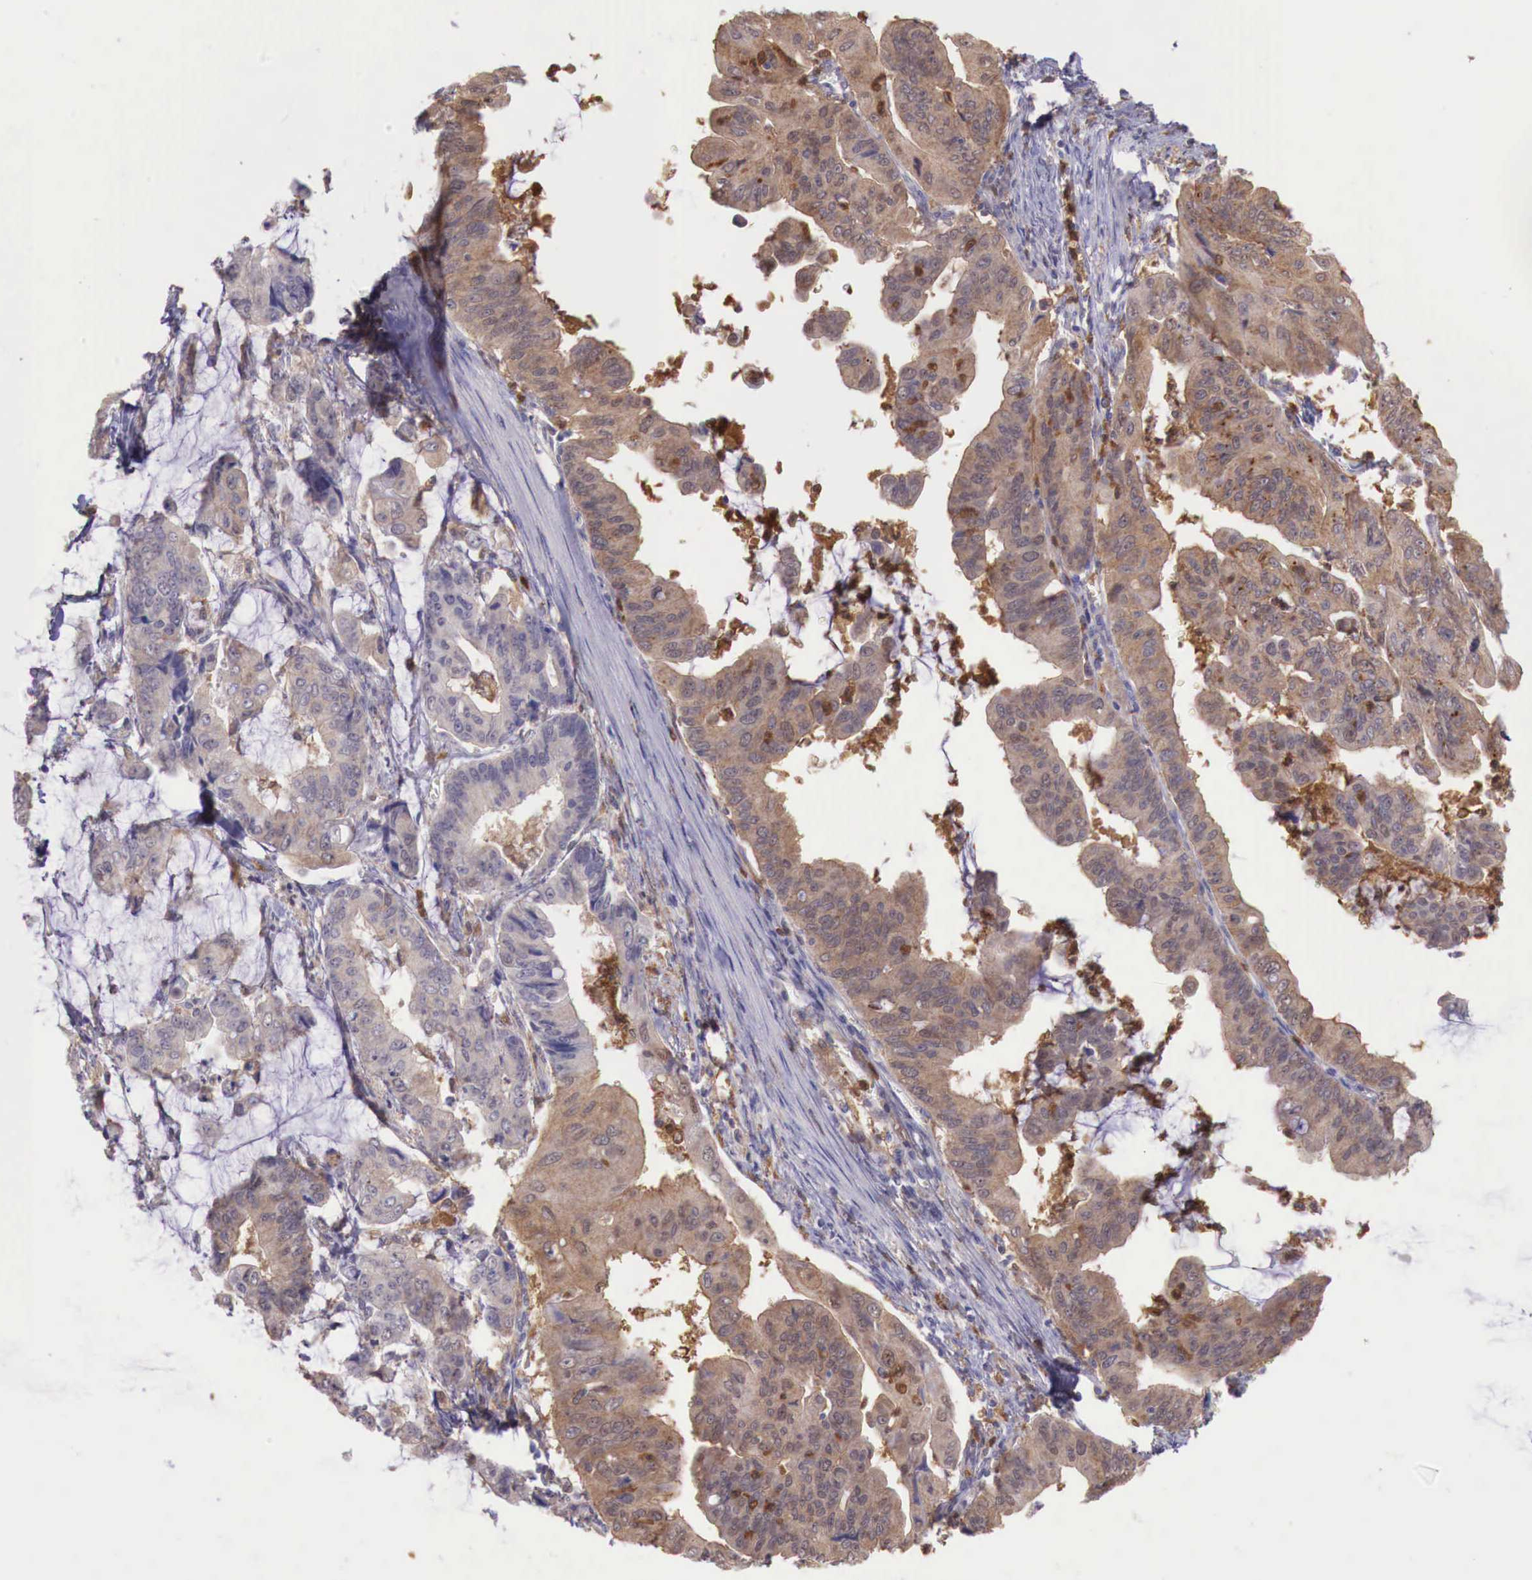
{"staining": {"intensity": "moderate", "quantity": "25%-75%", "location": "cytoplasmic/membranous"}, "tissue": "stomach cancer", "cell_type": "Tumor cells", "image_type": "cancer", "snomed": [{"axis": "morphology", "description": "Adenocarcinoma, NOS"}, {"axis": "topography", "description": "Stomach, upper"}], "caption": "Immunohistochemistry (IHC) image of adenocarcinoma (stomach) stained for a protein (brown), which exhibits medium levels of moderate cytoplasmic/membranous staining in approximately 25%-75% of tumor cells.", "gene": "GAB2", "patient": {"sex": "male", "age": 80}}